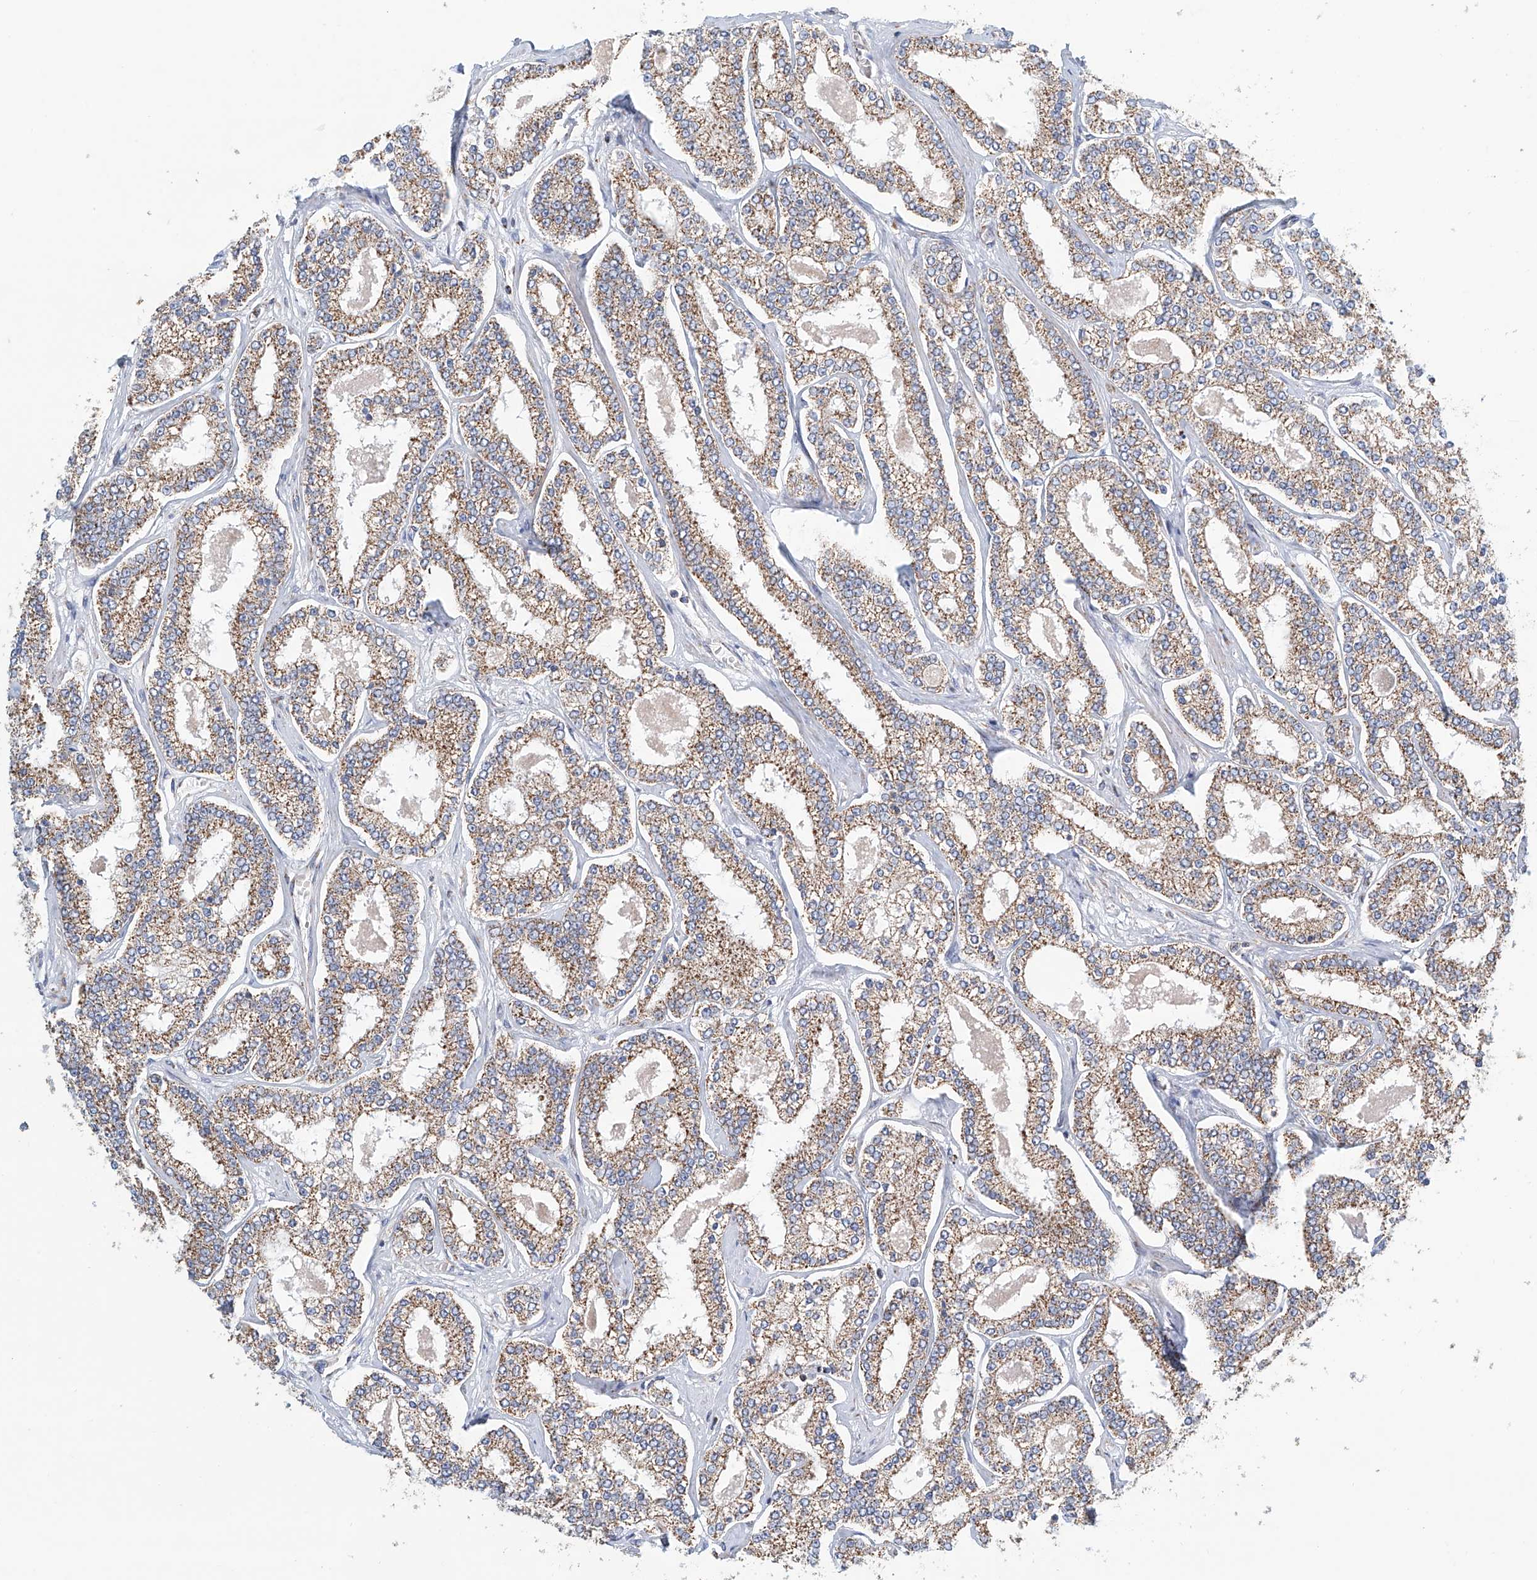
{"staining": {"intensity": "moderate", "quantity": ">75%", "location": "cytoplasmic/membranous"}, "tissue": "prostate cancer", "cell_type": "Tumor cells", "image_type": "cancer", "snomed": [{"axis": "morphology", "description": "Normal tissue, NOS"}, {"axis": "morphology", "description": "Adenocarcinoma, High grade"}, {"axis": "topography", "description": "Prostate"}], "caption": "IHC (DAB) staining of high-grade adenocarcinoma (prostate) demonstrates moderate cytoplasmic/membranous protein staining in about >75% of tumor cells. The staining was performed using DAB to visualize the protein expression in brown, while the nuclei were stained in blue with hematoxylin (Magnification: 20x).", "gene": "MCL1", "patient": {"sex": "male", "age": 83}}